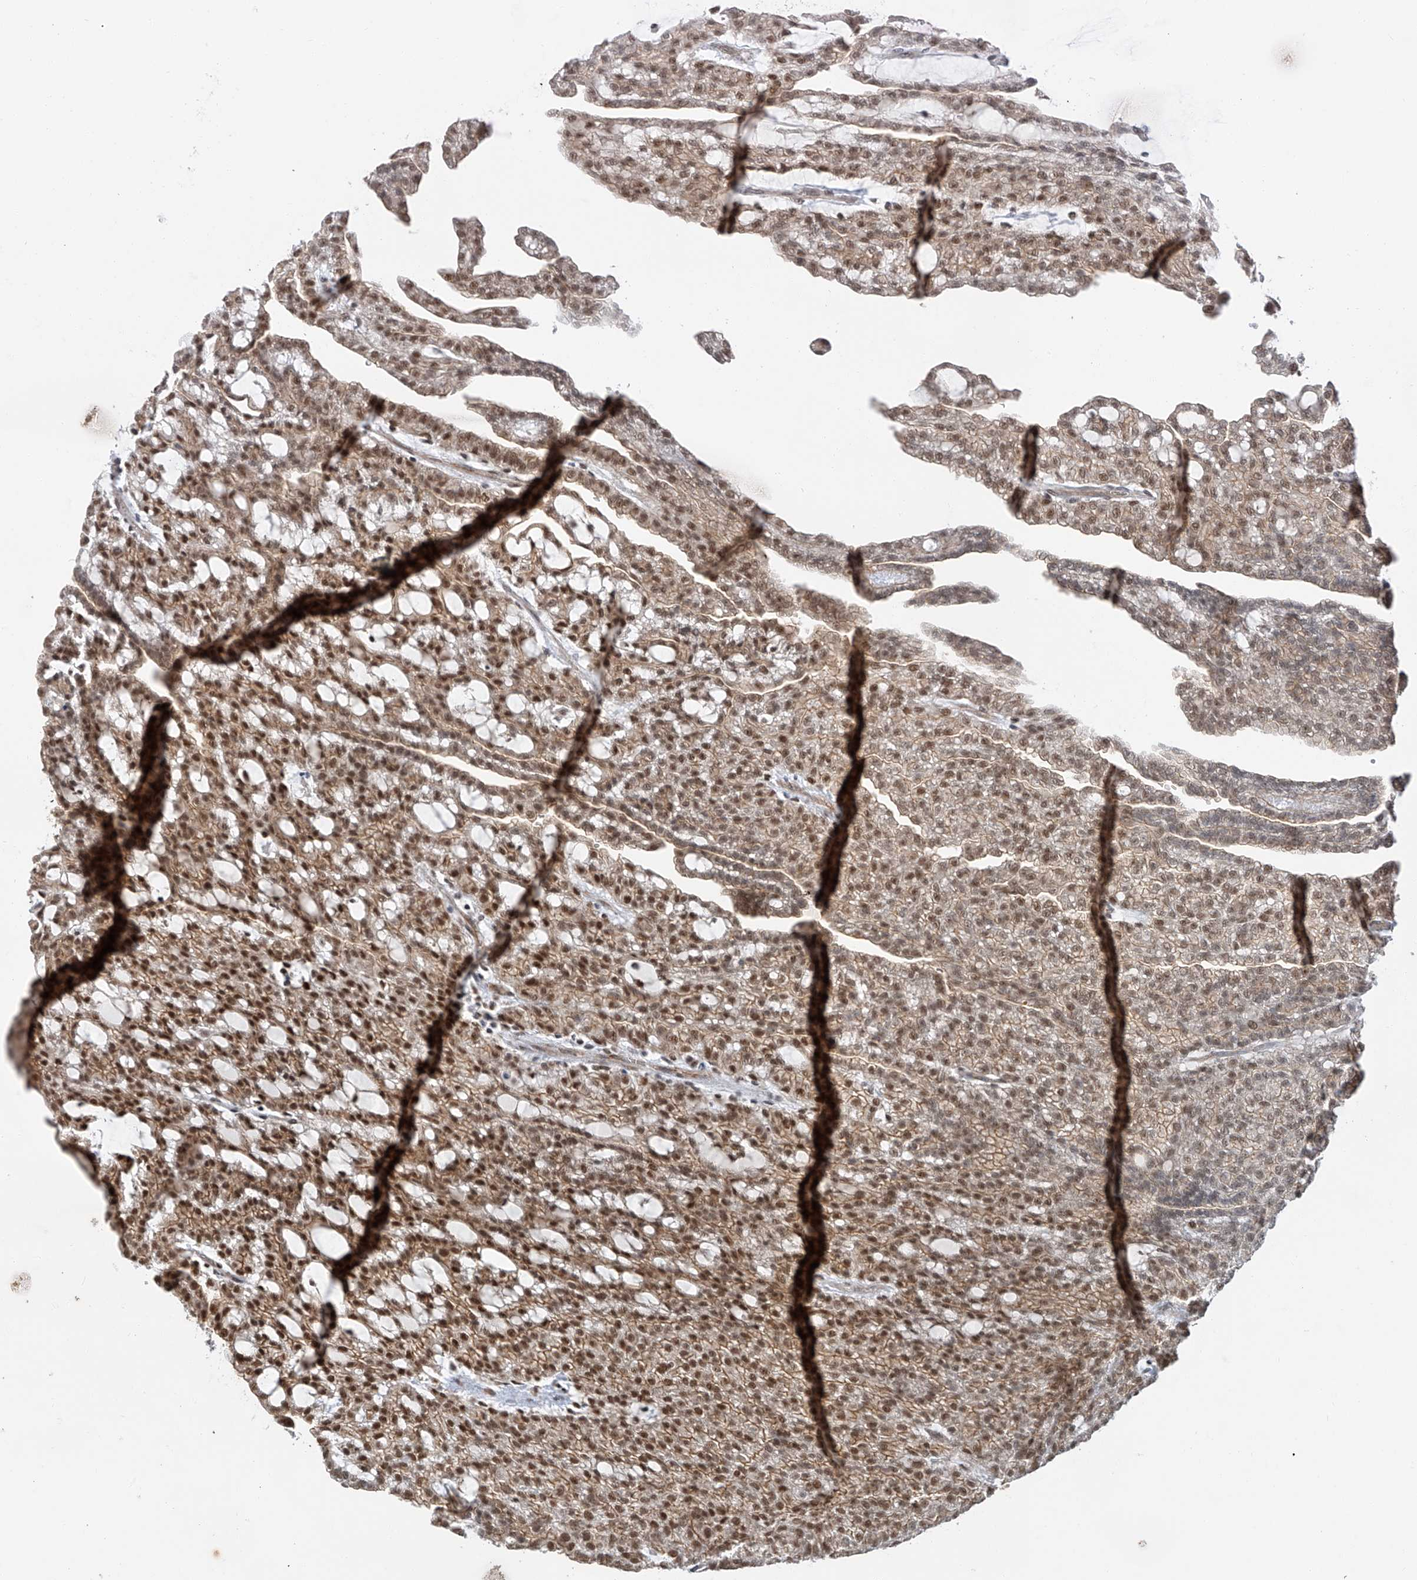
{"staining": {"intensity": "moderate", "quantity": ">75%", "location": "cytoplasmic/membranous,nuclear"}, "tissue": "renal cancer", "cell_type": "Tumor cells", "image_type": "cancer", "snomed": [{"axis": "morphology", "description": "Adenocarcinoma, NOS"}, {"axis": "topography", "description": "Kidney"}], "caption": "An immunohistochemistry (IHC) micrograph of neoplastic tissue is shown. Protein staining in brown highlights moderate cytoplasmic/membranous and nuclear positivity in renal adenocarcinoma within tumor cells.", "gene": "POGK", "patient": {"sex": "male", "age": 63}}